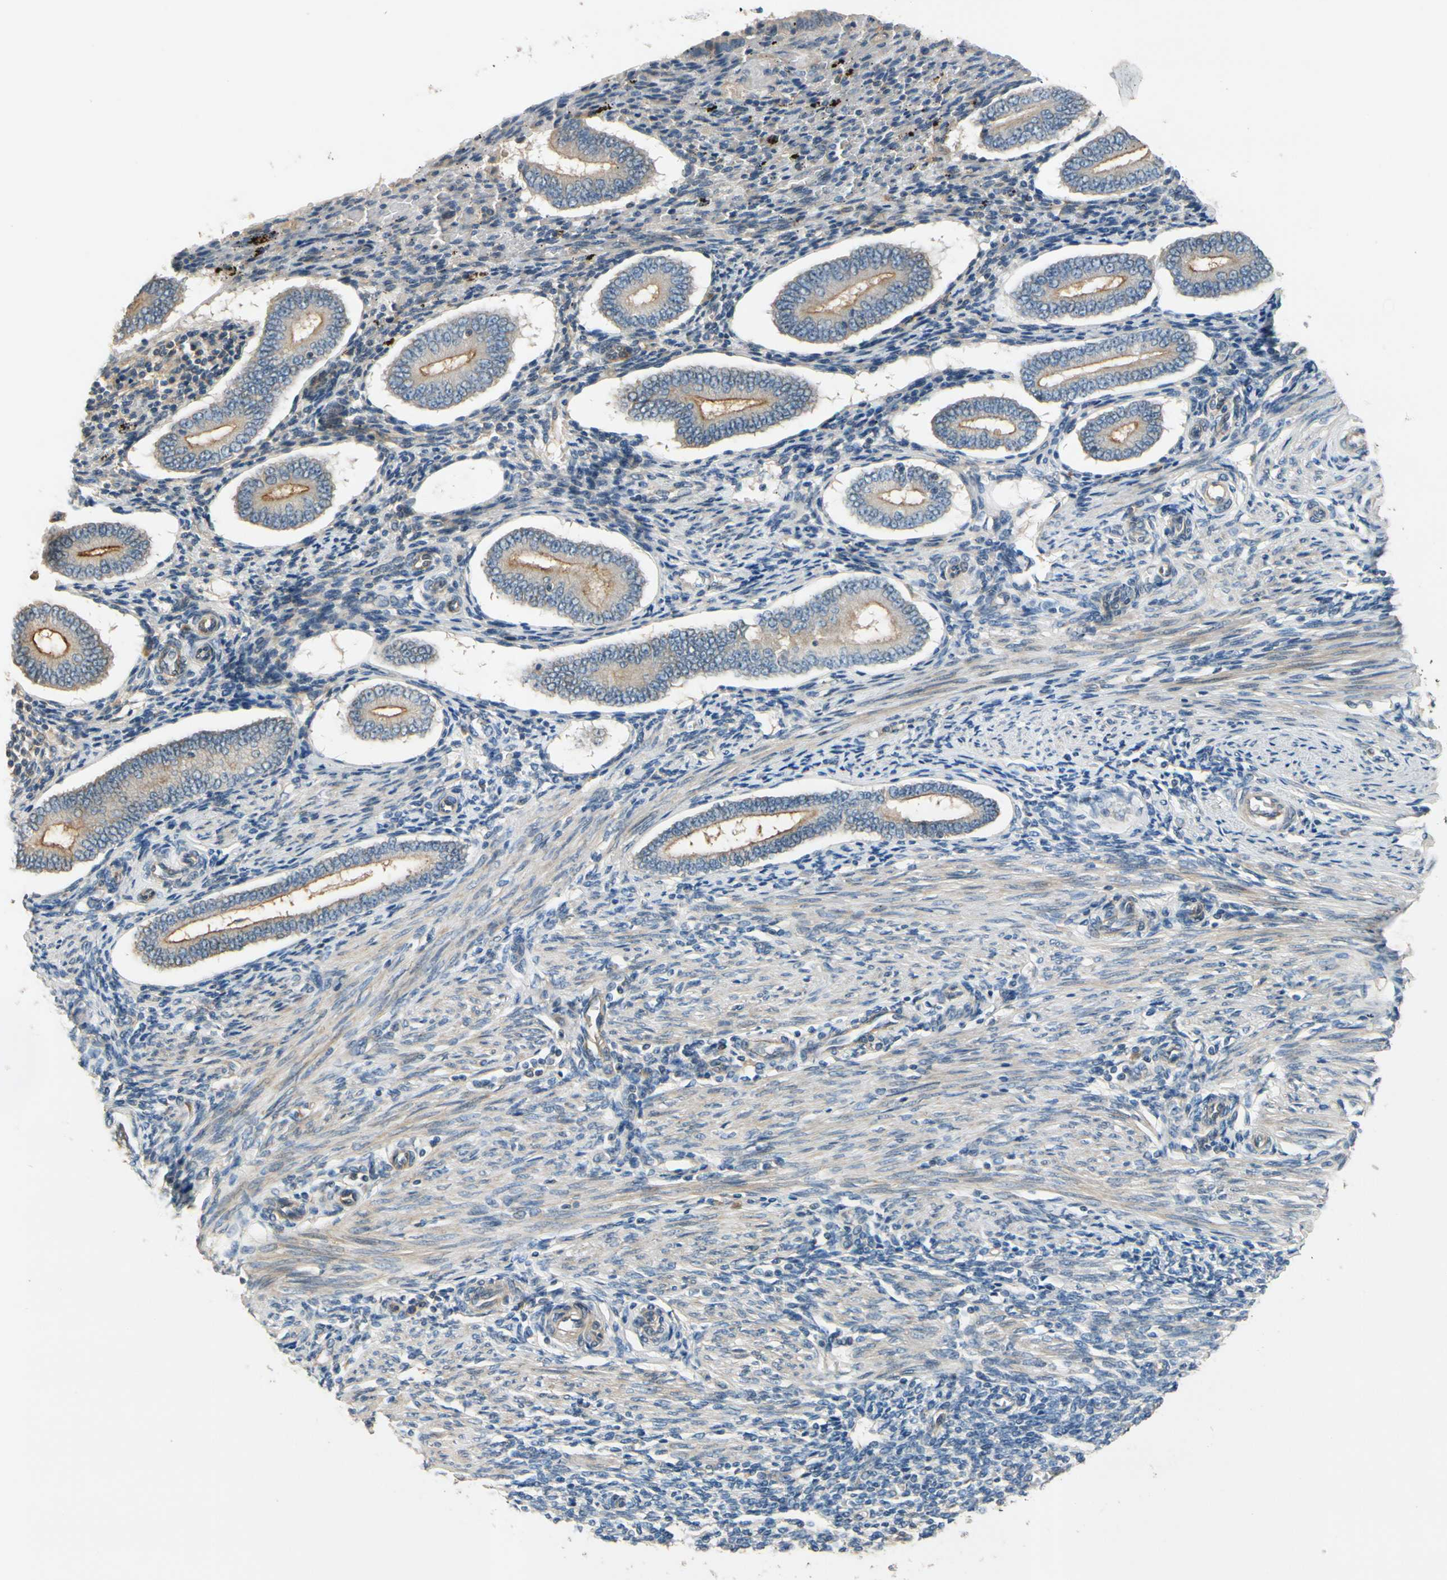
{"staining": {"intensity": "negative", "quantity": "none", "location": "none"}, "tissue": "endometrium", "cell_type": "Cells in endometrial stroma", "image_type": "normal", "snomed": [{"axis": "morphology", "description": "Normal tissue, NOS"}, {"axis": "topography", "description": "Endometrium"}], "caption": "Cells in endometrial stroma show no significant protein staining in normal endometrium.", "gene": "SIGLEC5", "patient": {"sex": "female", "age": 42}}